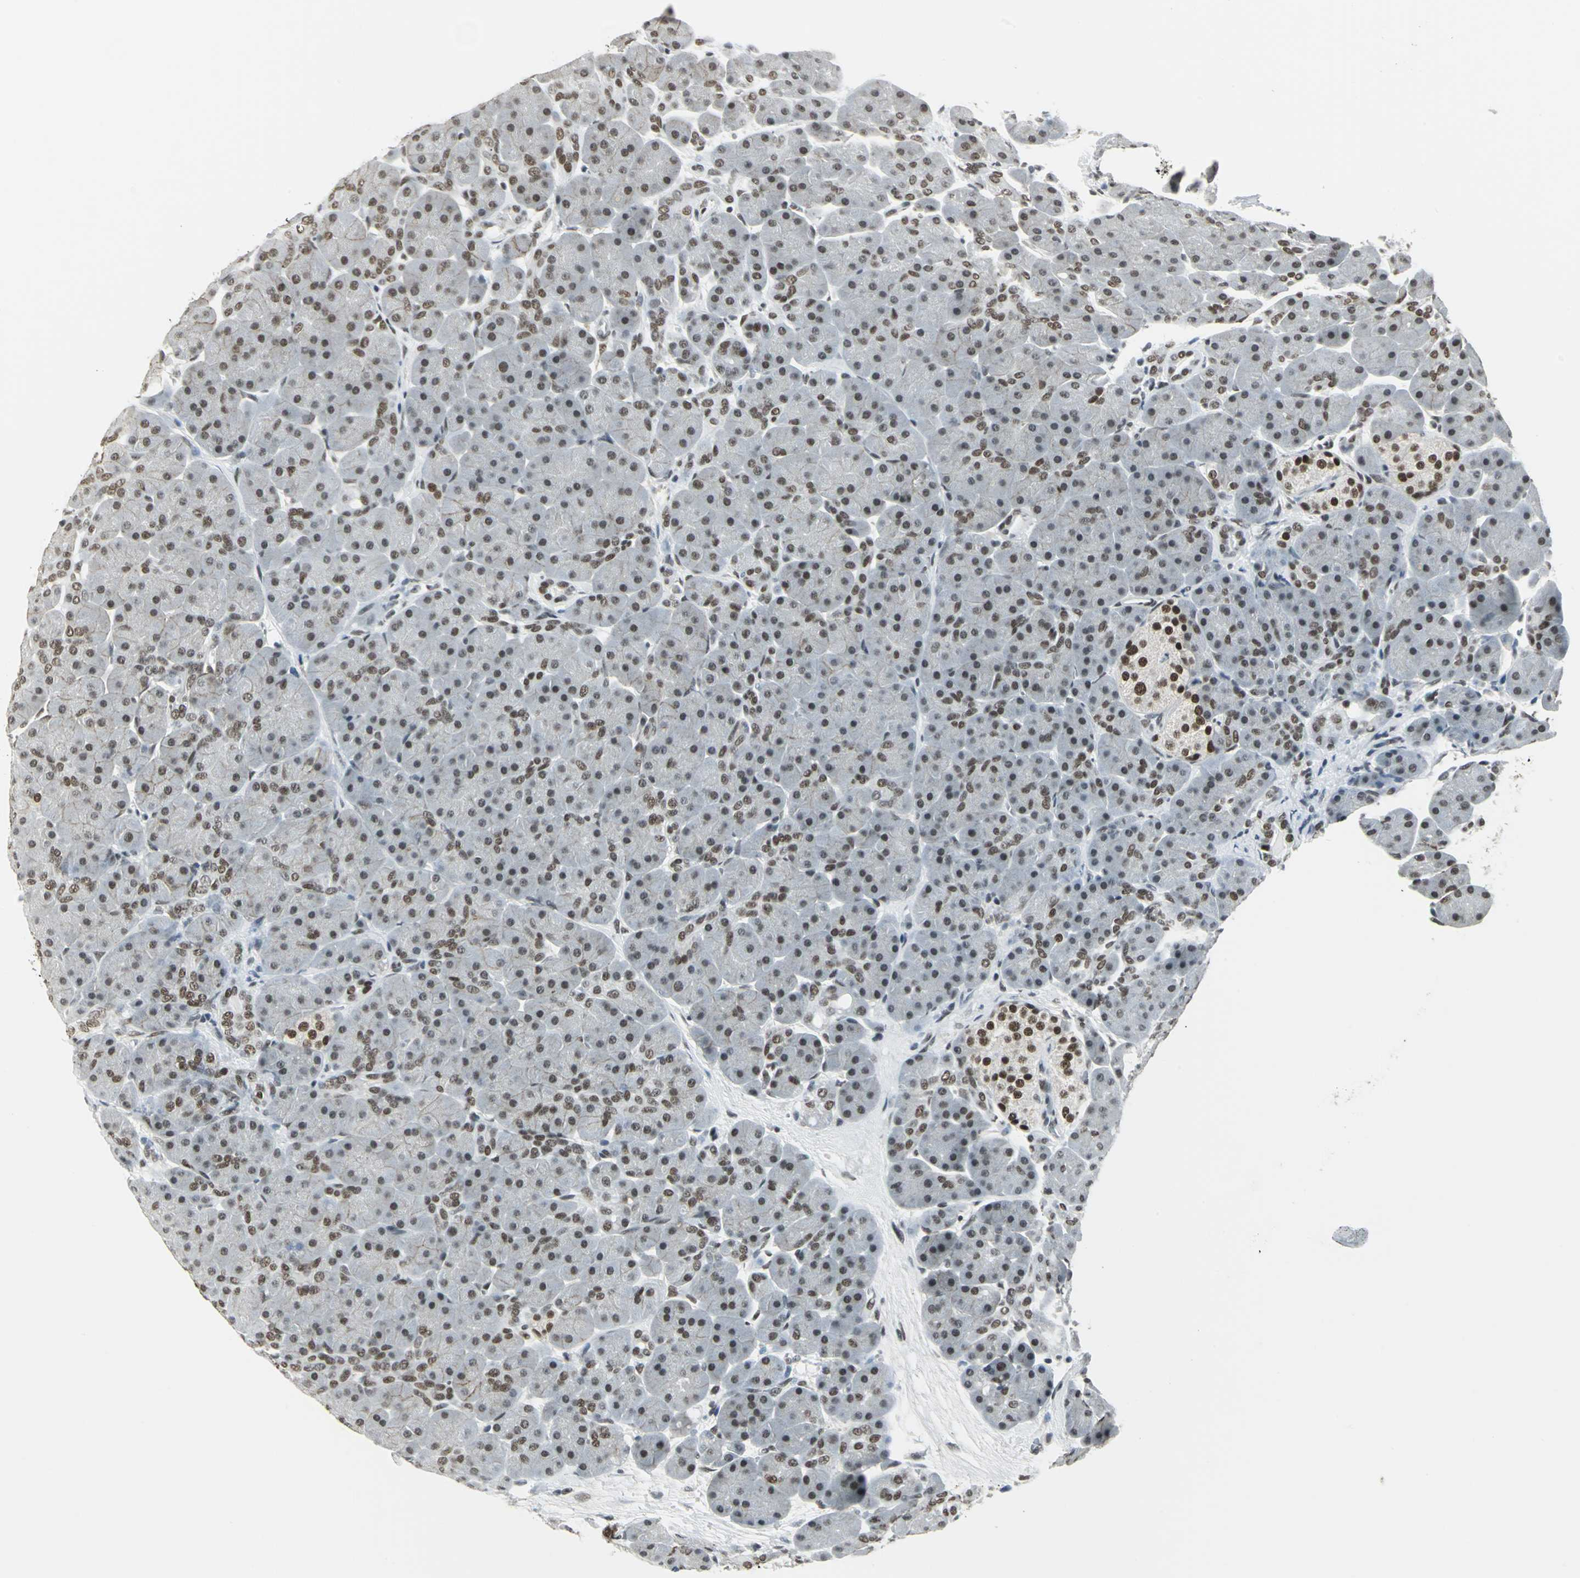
{"staining": {"intensity": "moderate", "quantity": ">75%", "location": "nuclear"}, "tissue": "pancreas", "cell_type": "Exocrine glandular cells", "image_type": "normal", "snomed": [{"axis": "morphology", "description": "Normal tissue, NOS"}, {"axis": "topography", "description": "Pancreas"}], "caption": "This micrograph displays immunohistochemistry staining of unremarkable human pancreas, with medium moderate nuclear staining in about >75% of exocrine glandular cells.", "gene": "ADNP", "patient": {"sex": "male", "age": 66}}